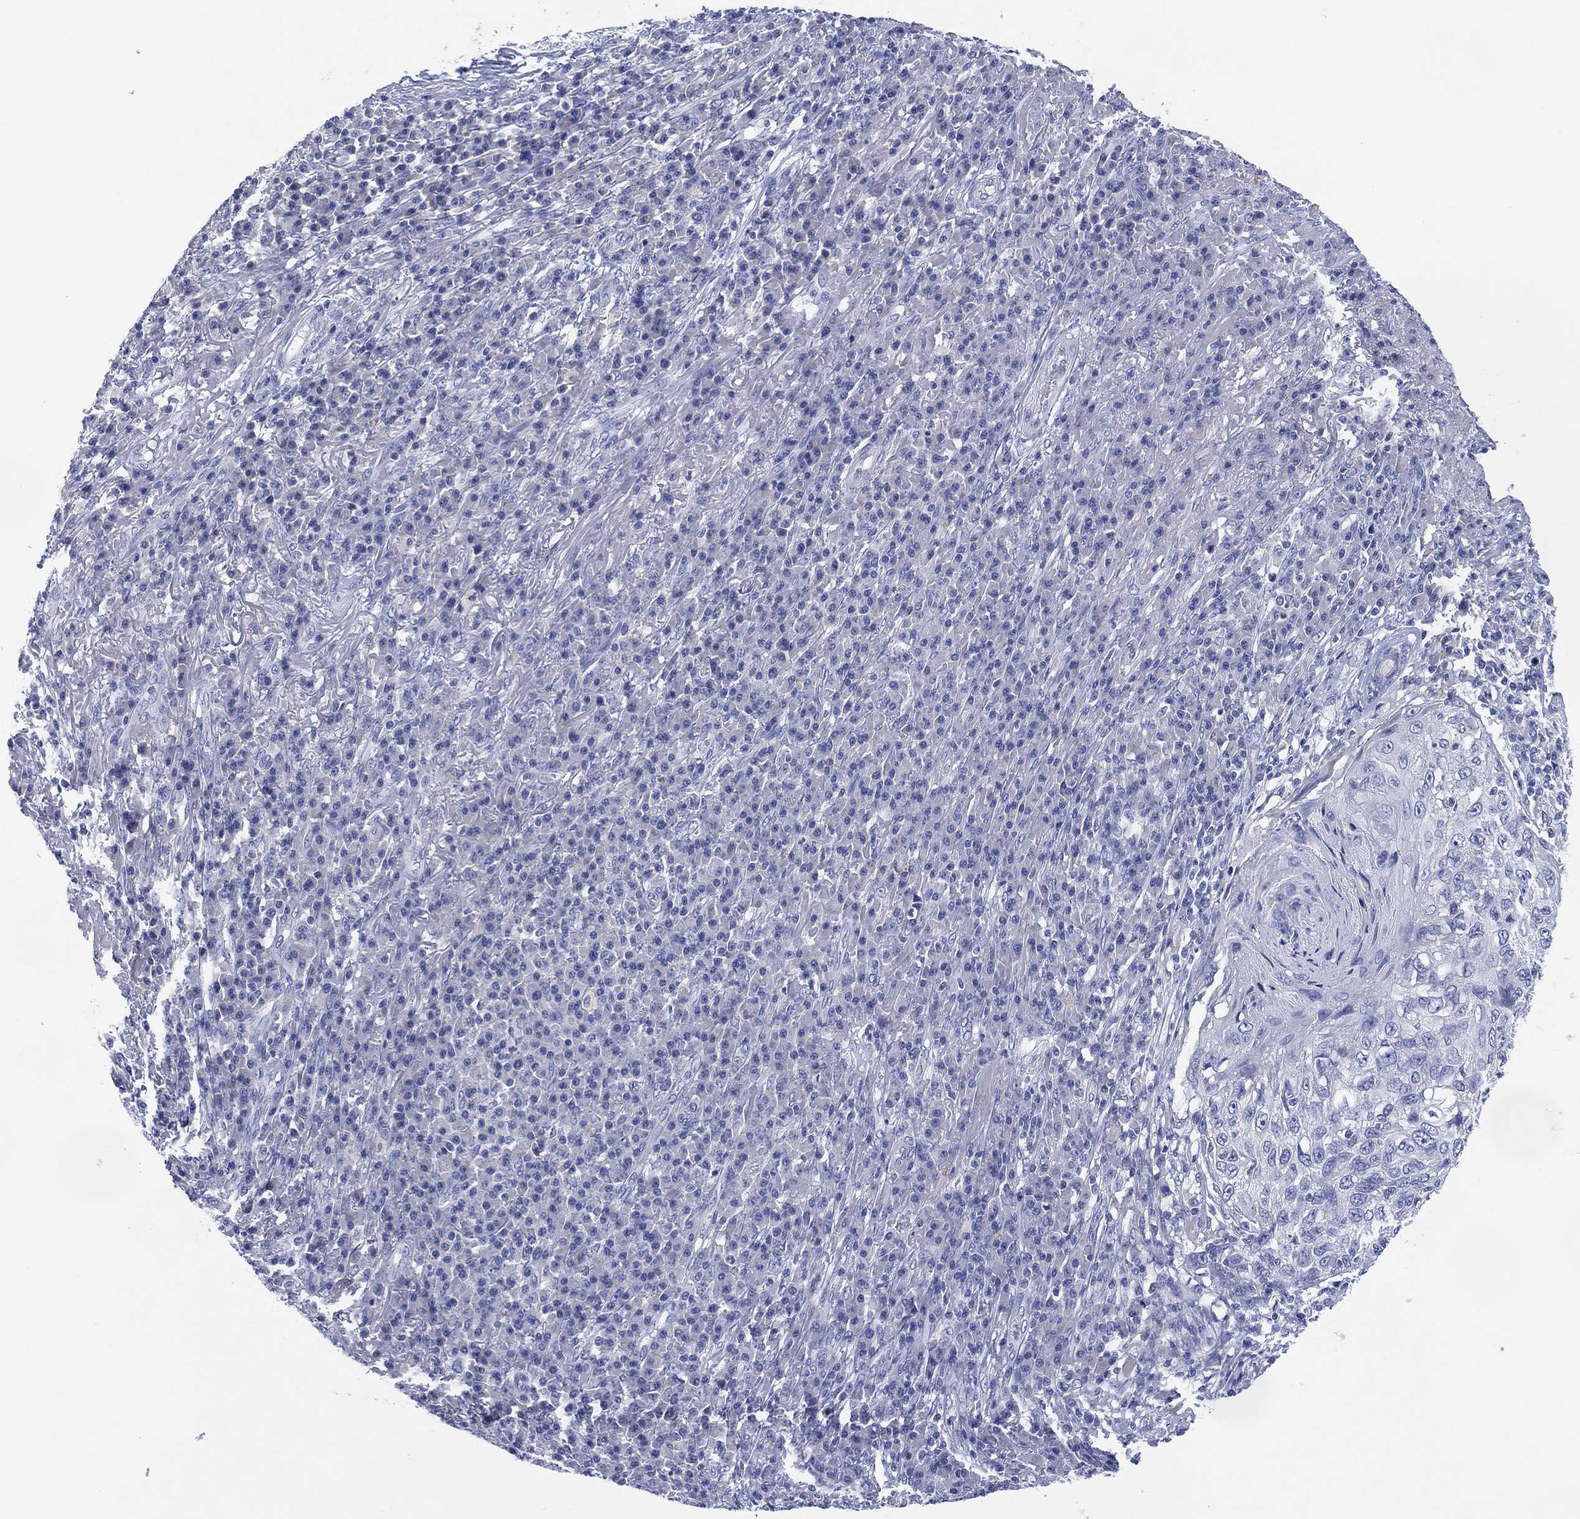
{"staining": {"intensity": "negative", "quantity": "none", "location": "none"}, "tissue": "skin cancer", "cell_type": "Tumor cells", "image_type": "cancer", "snomed": [{"axis": "morphology", "description": "Squamous cell carcinoma, NOS"}, {"axis": "topography", "description": "Skin"}], "caption": "There is no significant expression in tumor cells of skin cancer.", "gene": "CHRNA3", "patient": {"sex": "male", "age": 92}}